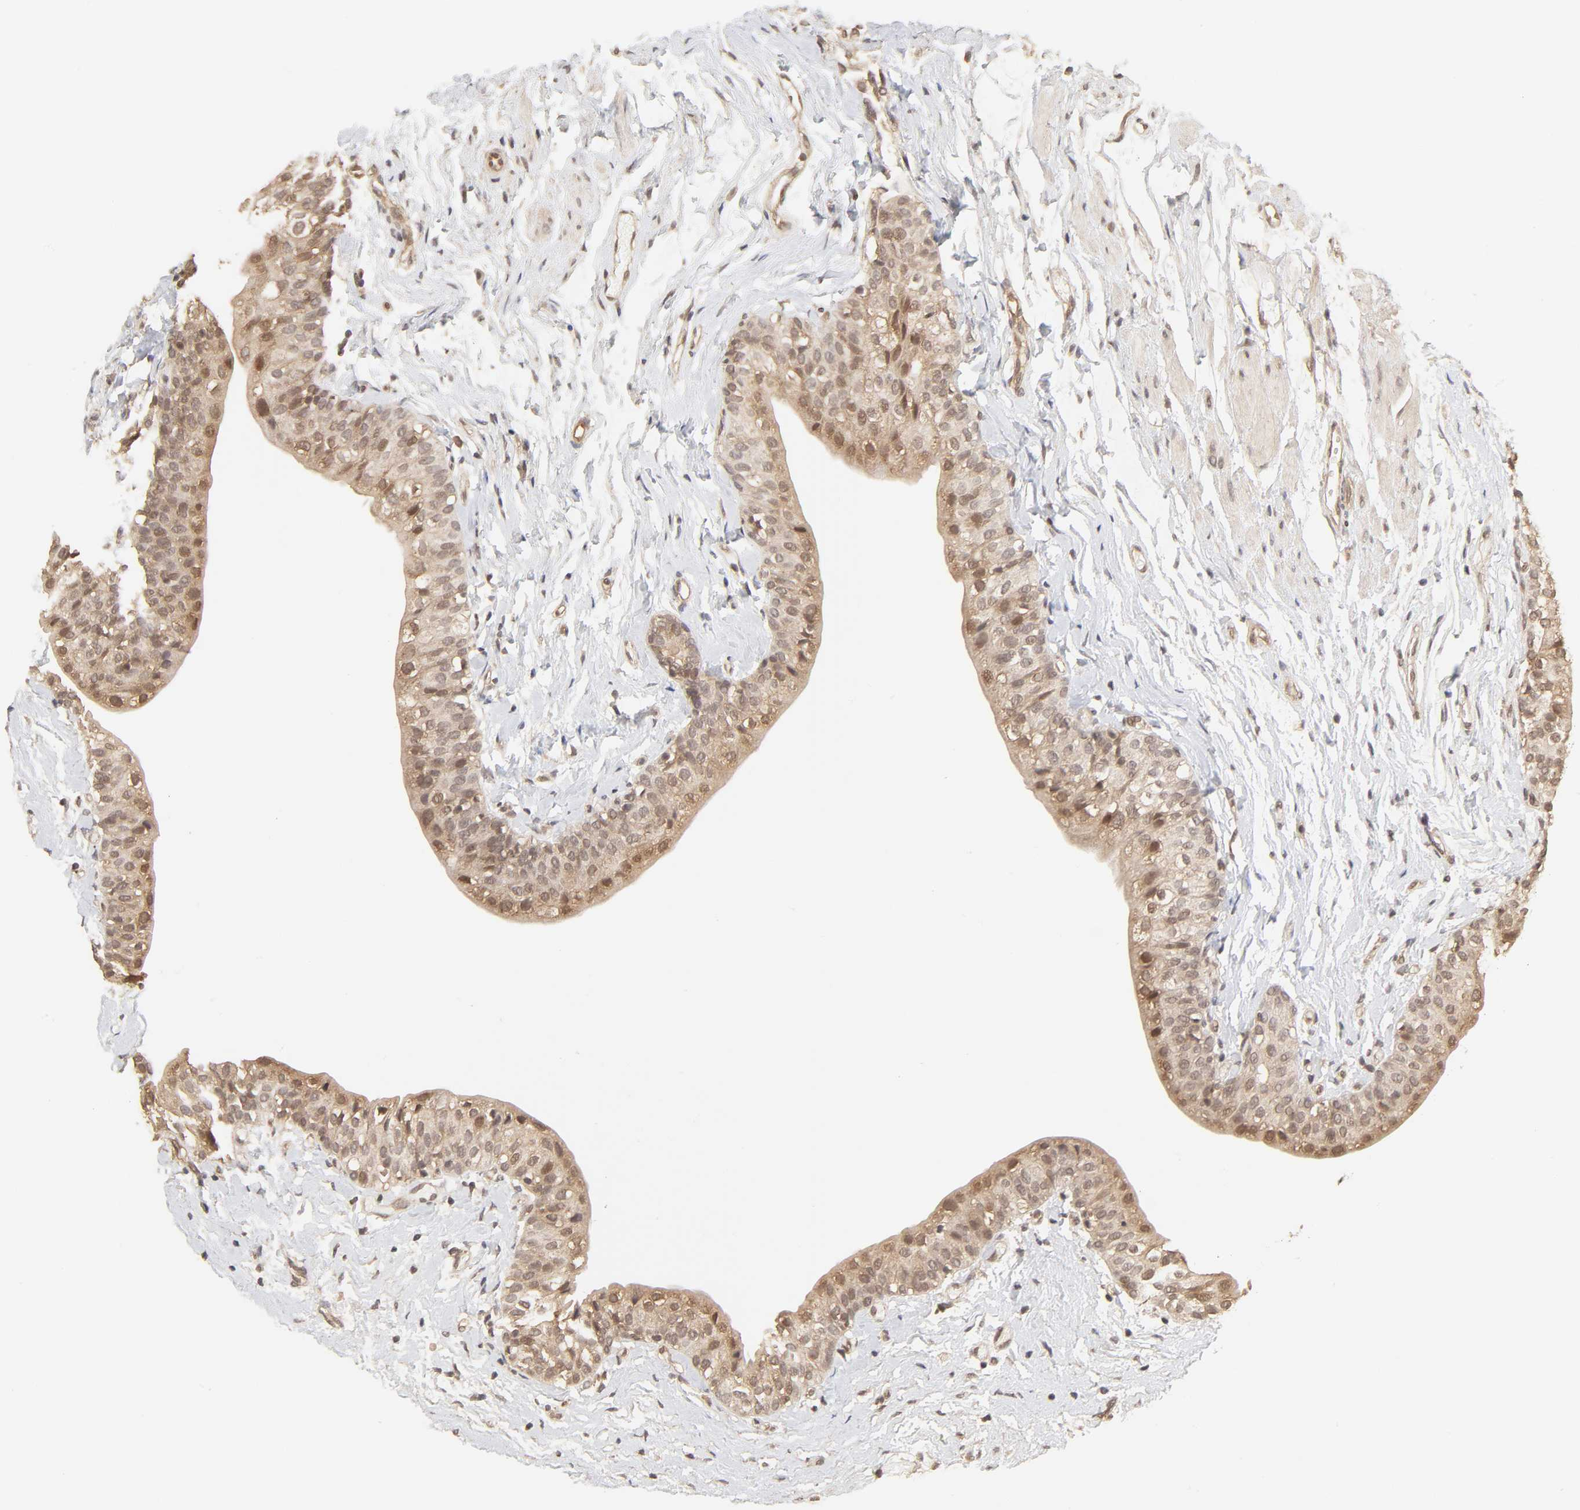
{"staining": {"intensity": "moderate", "quantity": ">75%", "location": "cytoplasmic/membranous"}, "tissue": "urinary bladder", "cell_type": "Urothelial cells", "image_type": "normal", "snomed": [{"axis": "morphology", "description": "Normal tissue, NOS"}, {"axis": "topography", "description": "Urinary bladder"}], "caption": "A micrograph of urinary bladder stained for a protein shows moderate cytoplasmic/membranous brown staining in urothelial cells.", "gene": "MAPK1", "patient": {"sex": "male", "age": 59}}